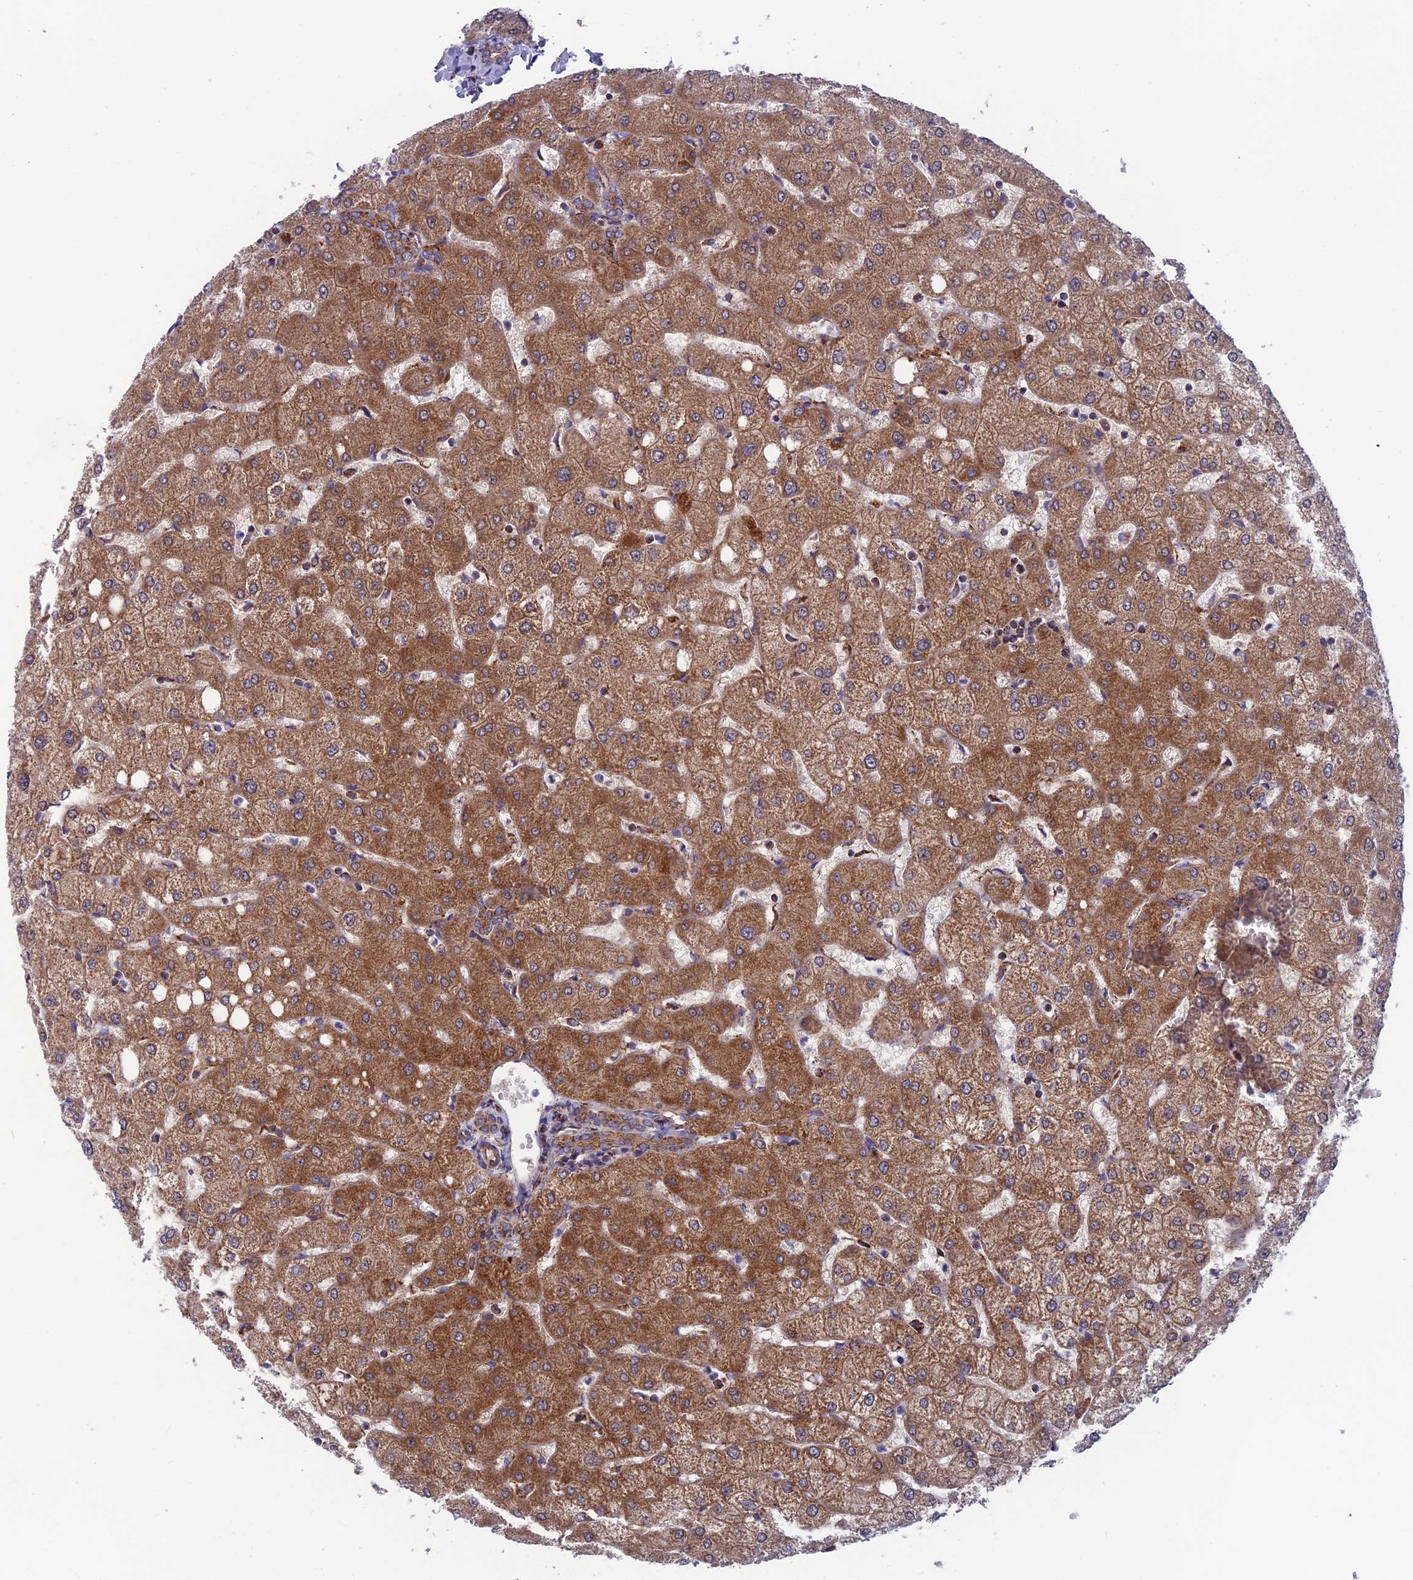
{"staining": {"intensity": "moderate", "quantity": ">75%", "location": "cytoplasmic/membranous"}, "tissue": "liver", "cell_type": "Cholangiocytes", "image_type": "normal", "snomed": [{"axis": "morphology", "description": "Normal tissue, NOS"}, {"axis": "topography", "description": "Liver"}], "caption": "The micrograph displays staining of unremarkable liver, revealing moderate cytoplasmic/membranous protein expression (brown color) within cholangiocytes.", "gene": "MRPS18B", "patient": {"sex": "female", "age": 54}}